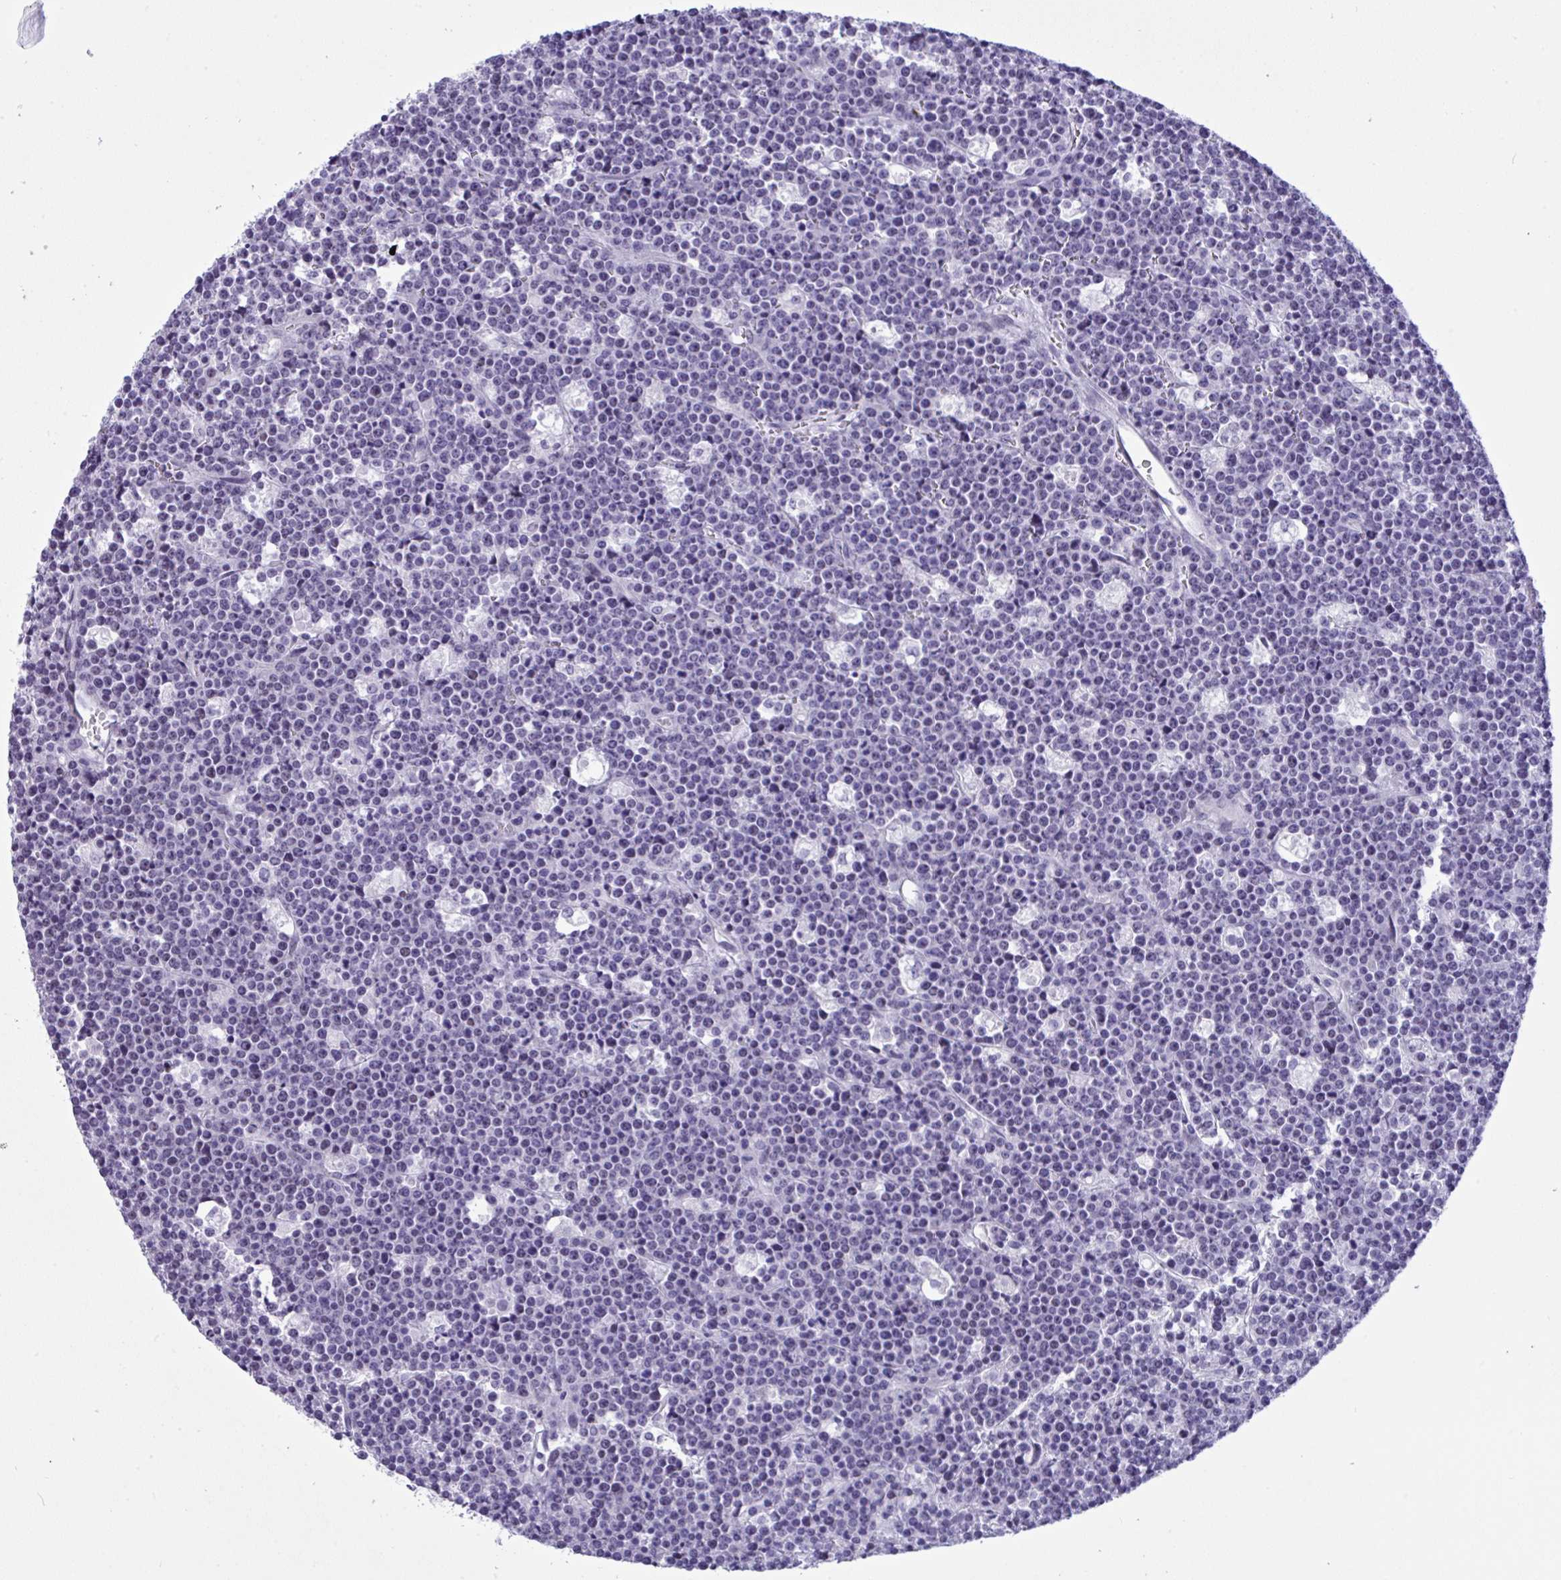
{"staining": {"intensity": "negative", "quantity": "none", "location": "none"}, "tissue": "lymphoma", "cell_type": "Tumor cells", "image_type": "cancer", "snomed": [{"axis": "morphology", "description": "Malignant lymphoma, non-Hodgkin's type, High grade"}, {"axis": "topography", "description": "Ovary"}], "caption": "This is an IHC micrograph of human high-grade malignant lymphoma, non-Hodgkin's type. There is no expression in tumor cells.", "gene": "YBX2", "patient": {"sex": "female", "age": 56}}